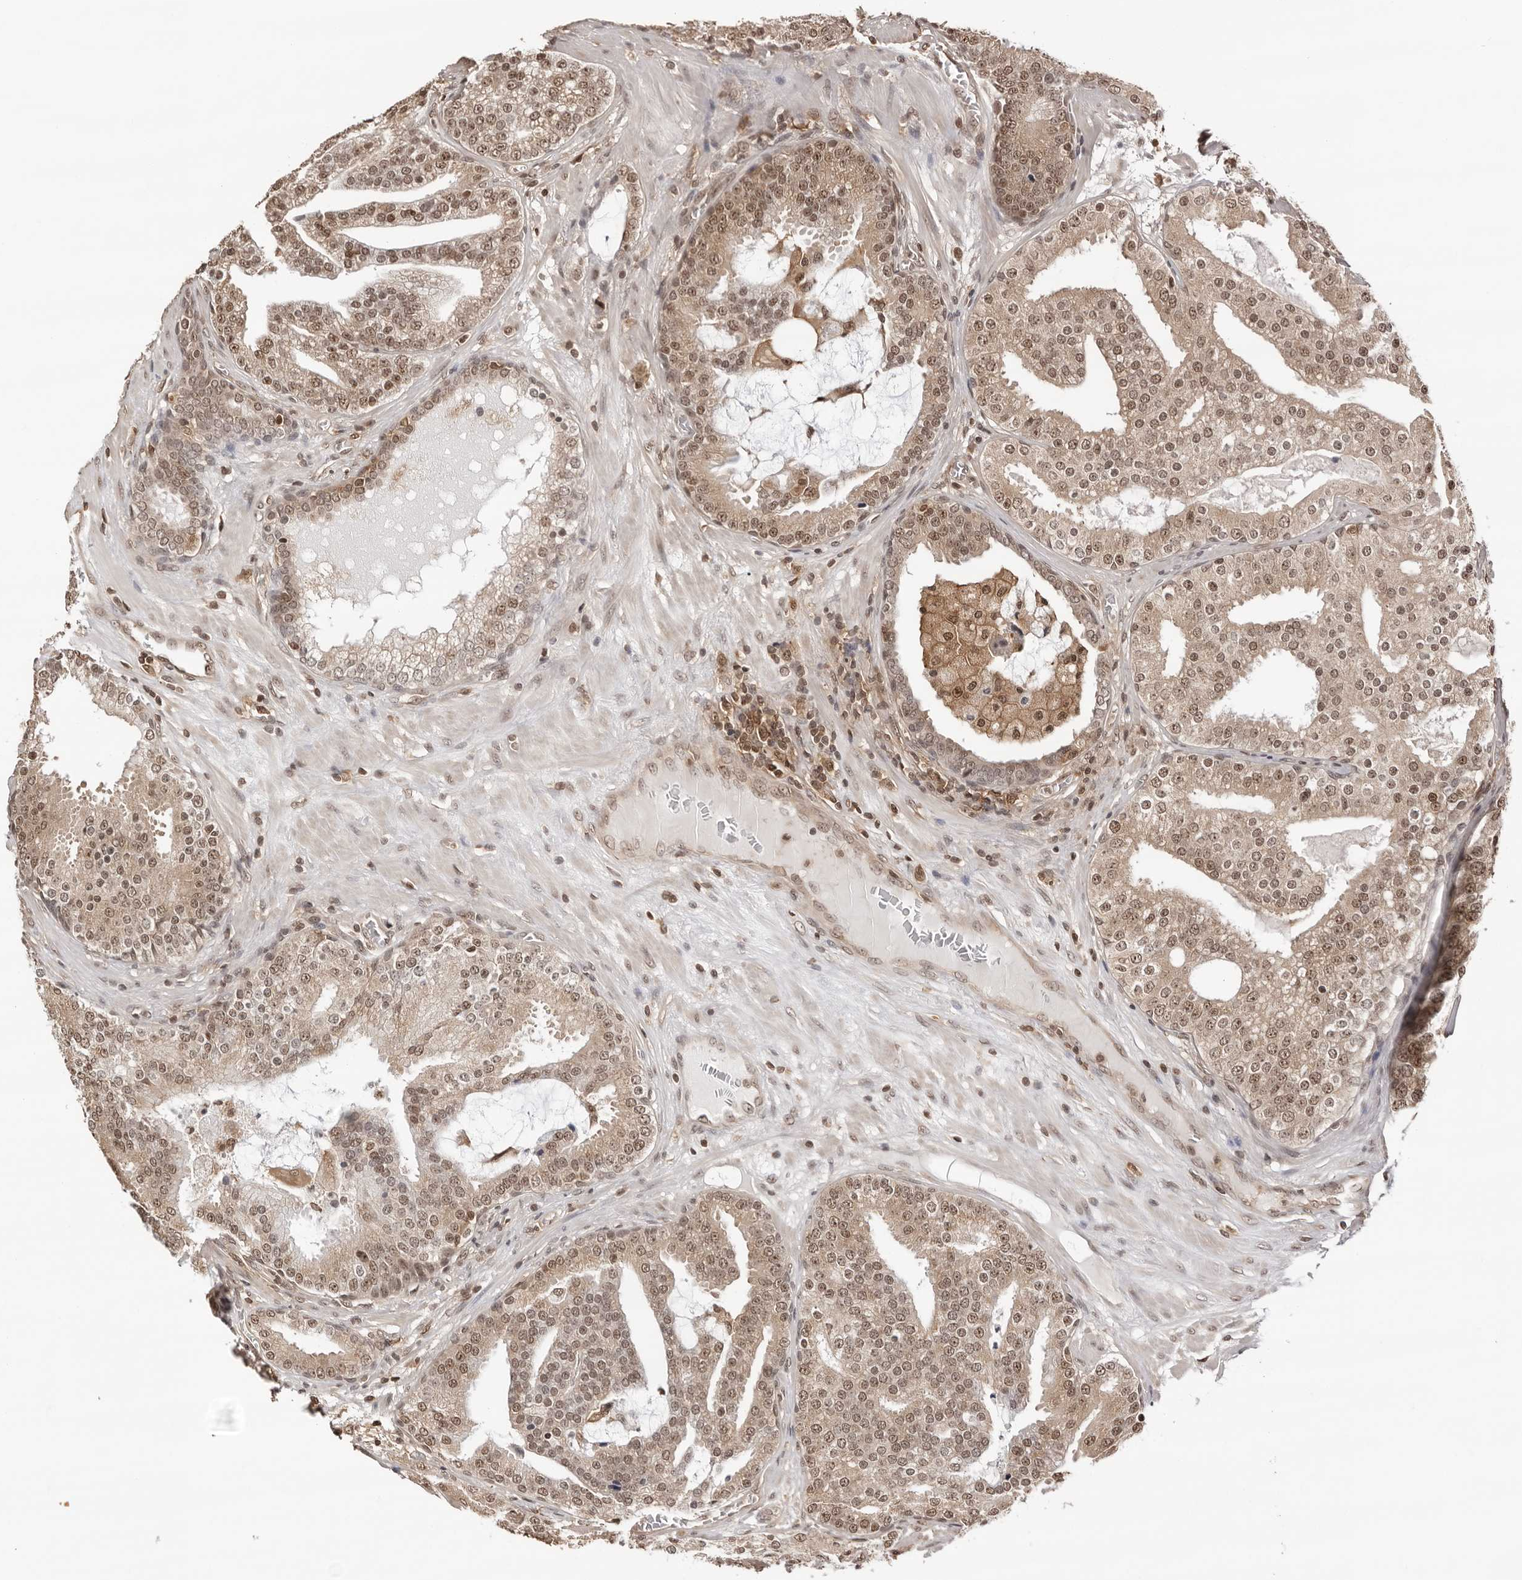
{"staining": {"intensity": "moderate", "quantity": ">75%", "location": "cytoplasmic/membranous,nuclear"}, "tissue": "prostate cancer", "cell_type": "Tumor cells", "image_type": "cancer", "snomed": [{"axis": "morphology", "description": "Adenocarcinoma, Low grade"}, {"axis": "topography", "description": "Prostate"}], "caption": "Immunohistochemistry (DAB) staining of human adenocarcinoma (low-grade) (prostate) reveals moderate cytoplasmic/membranous and nuclear protein positivity in approximately >75% of tumor cells.", "gene": "SDE2", "patient": {"sex": "male", "age": 67}}